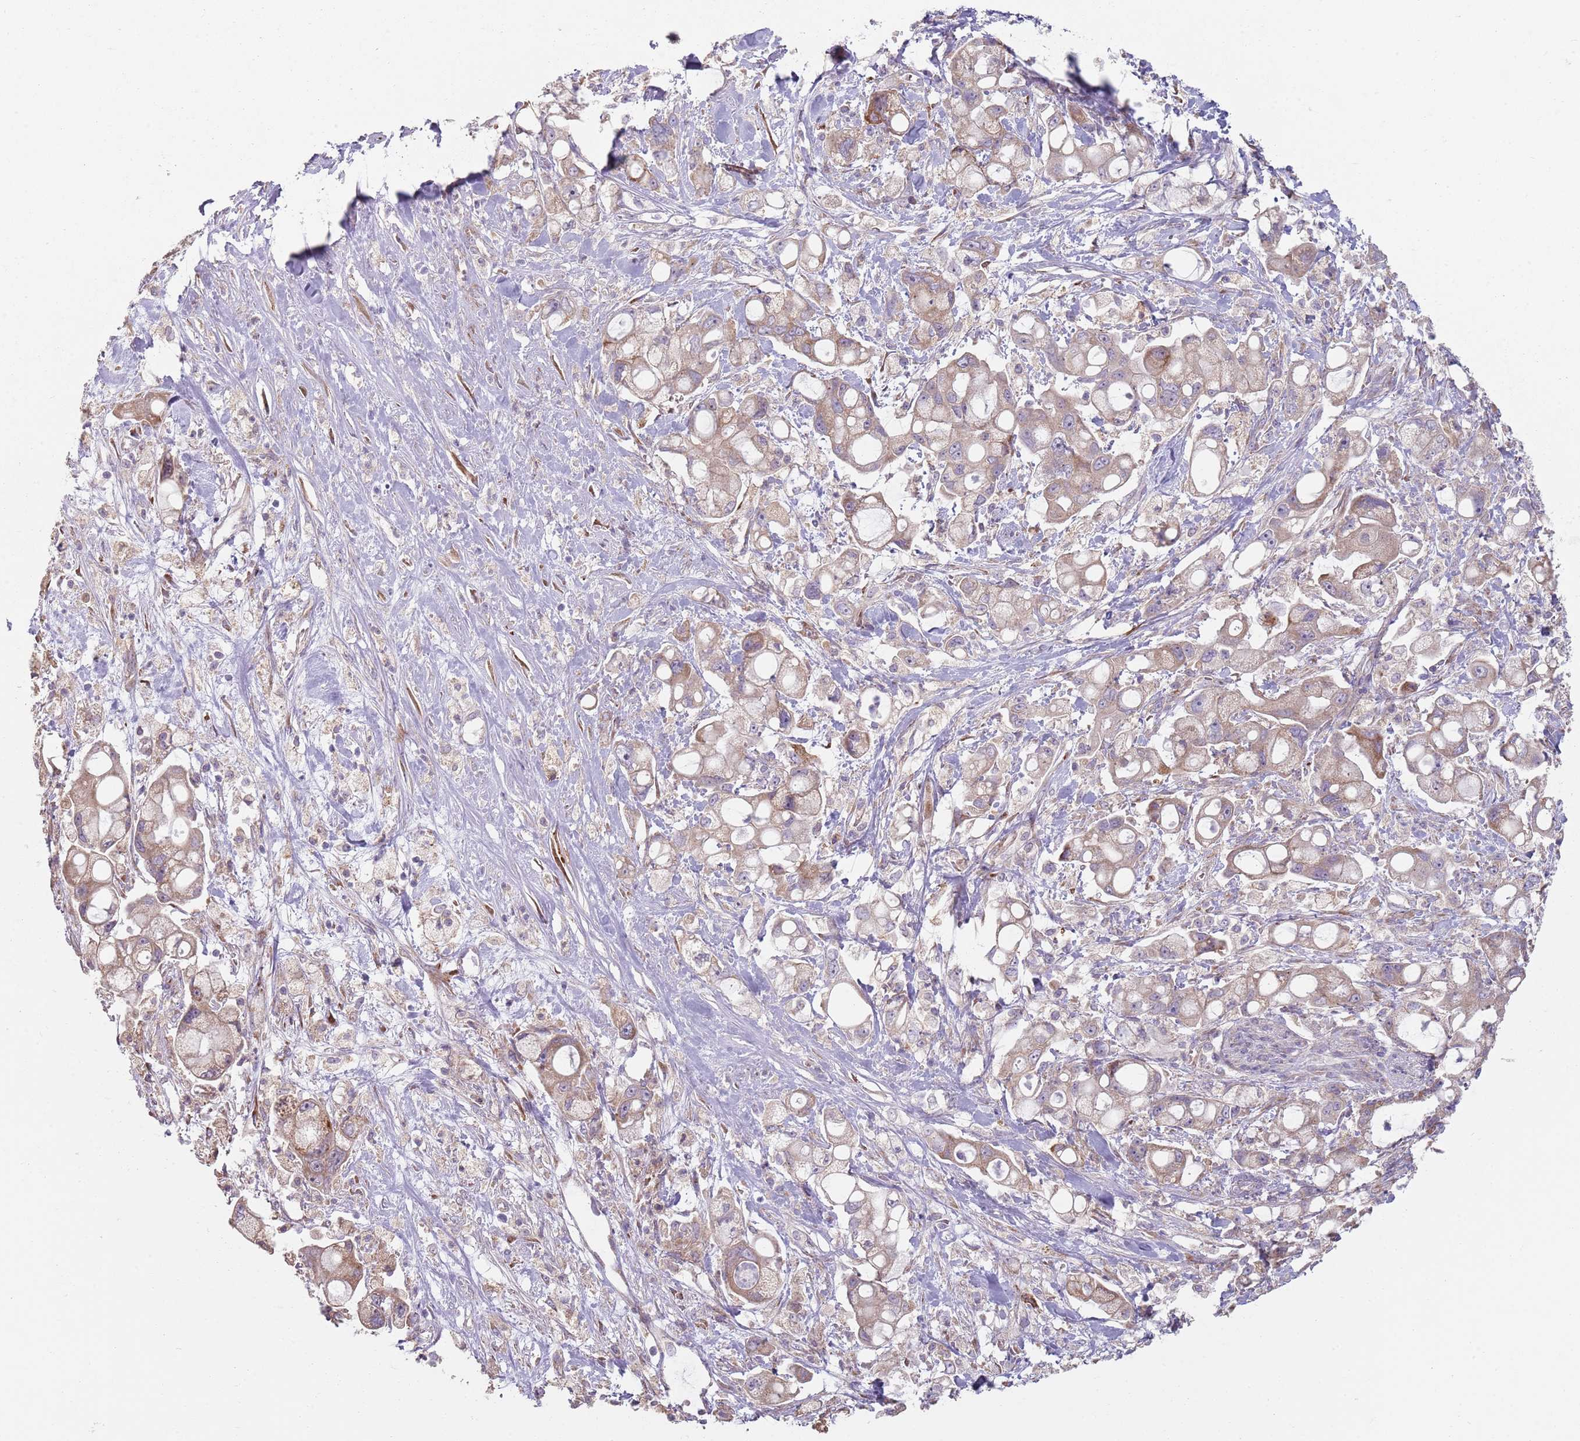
{"staining": {"intensity": "weak", "quantity": ">75%", "location": "cytoplasmic/membranous"}, "tissue": "pancreatic cancer", "cell_type": "Tumor cells", "image_type": "cancer", "snomed": [{"axis": "morphology", "description": "Adenocarcinoma, NOS"}, {"axis": "topography", "description": "Pancreas"}], "caption": "An image of human pancreatic cancer stained for a protein demonstrates weak cytoplasmic/membranous brown staining in tumor cells.", "gene": "SPATA2", "patient": {"sex": "male", "age": 68}}